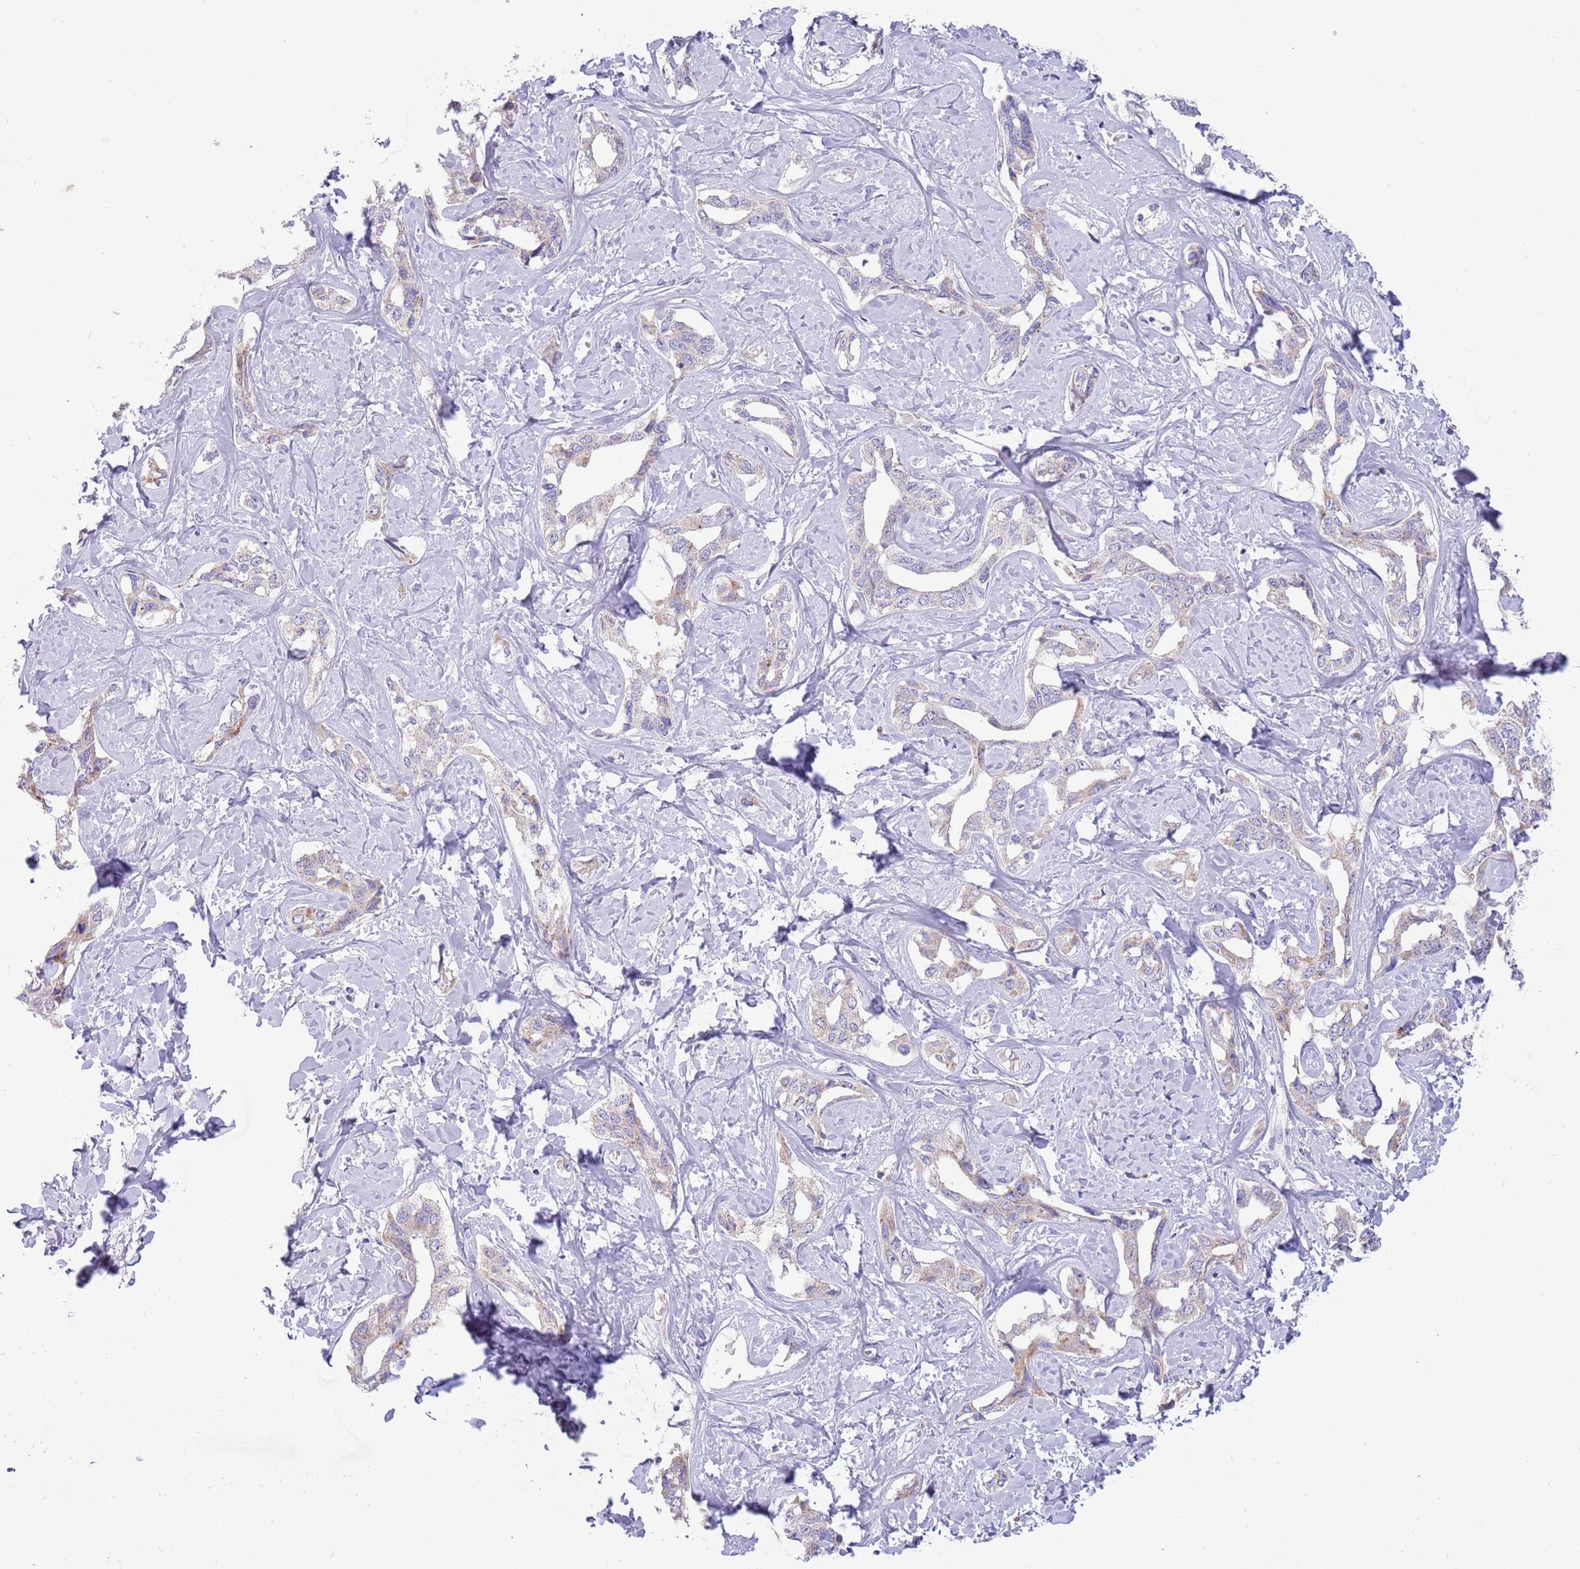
{"staining": {"intensity": "negative", "quantity": "none", "location": "none"}, "tissue": "liver cancer", "cell_type": "Tumor cells", "image_type": "cancer", "snomed": [{"axis": "morphology", "description": "Cholangiocarcinoma"}, {"axis": "topography", "description": "Liver"}], "caption": "This photomicrograph is of cholangiocarcinoma (liver) stained with immunohistochemistry (IHC) to label a protein in brown with the nuclei are counter-stained blue. There is no expression in tumor cells.", "gene": "DDHD1", "patient": {"sex": "male", "age": 59}}